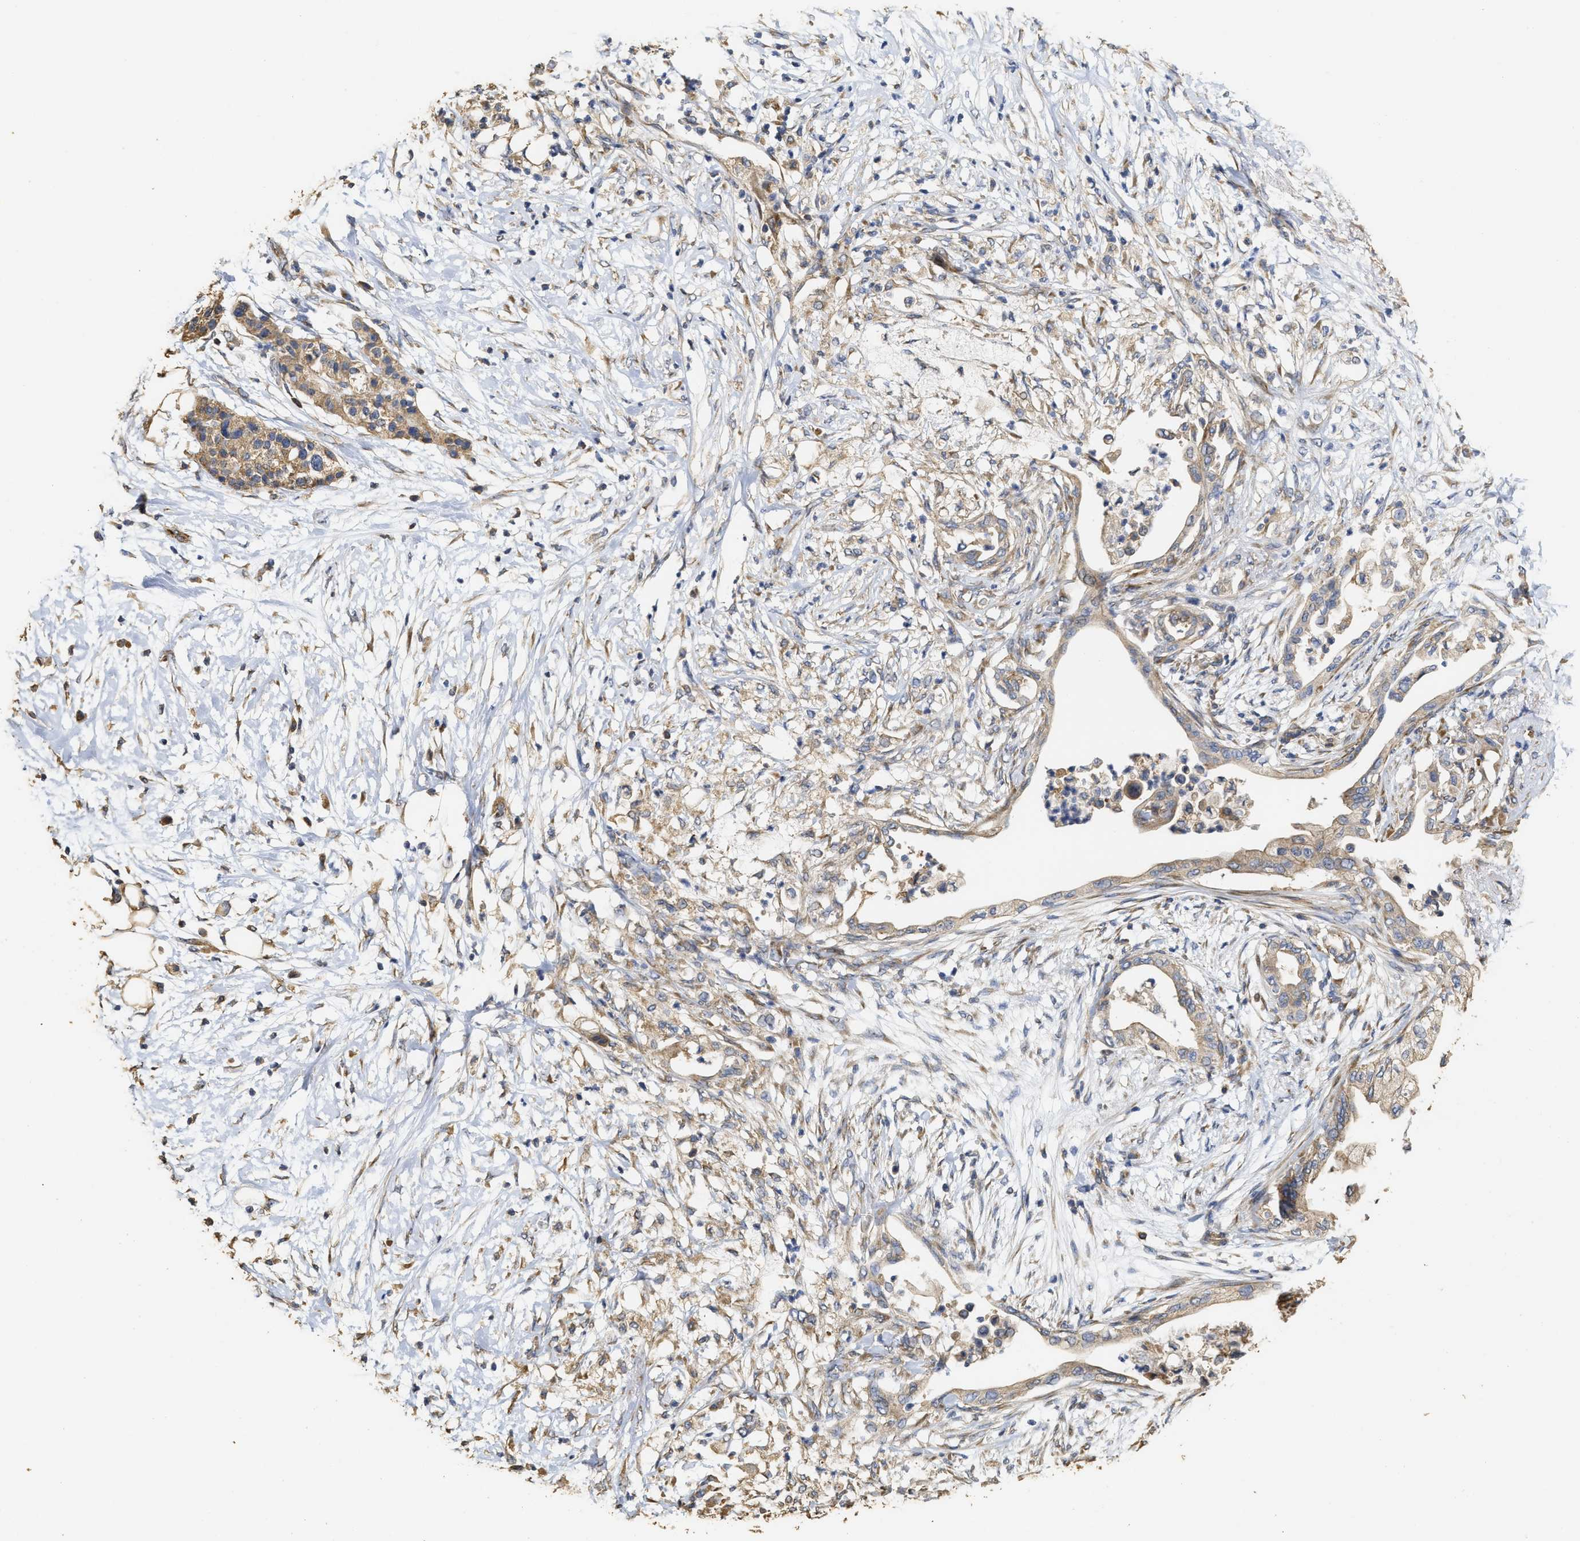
{"staining": {"intensity": "weak", "quantity": ">75%", "location": "cytoplasmic/membranous"}, "tissue": "pancreatic cancer", "cell_type": "Tumor cells", "image_type": "cancer", "snomed": [{"axis": "morphology", "description": "Normal tissue, NOS"}, {"axis": "morphology", "description": "Adenocarcinoma, NOS"}, {"axis": "topography", "description": "Pancreas"}, {"axis": "topography", "description": "Duodenum"}], "caption": "The immunohistochemical stain shows weak cytoplasmic/membranous staining in tumor cells of pancreatic cancer tissue. (DAB IHC, brown staining for protein, blue staining for nuclei).", "gene": "NAV1", "patient": {"sex": "female", "age": 60}}